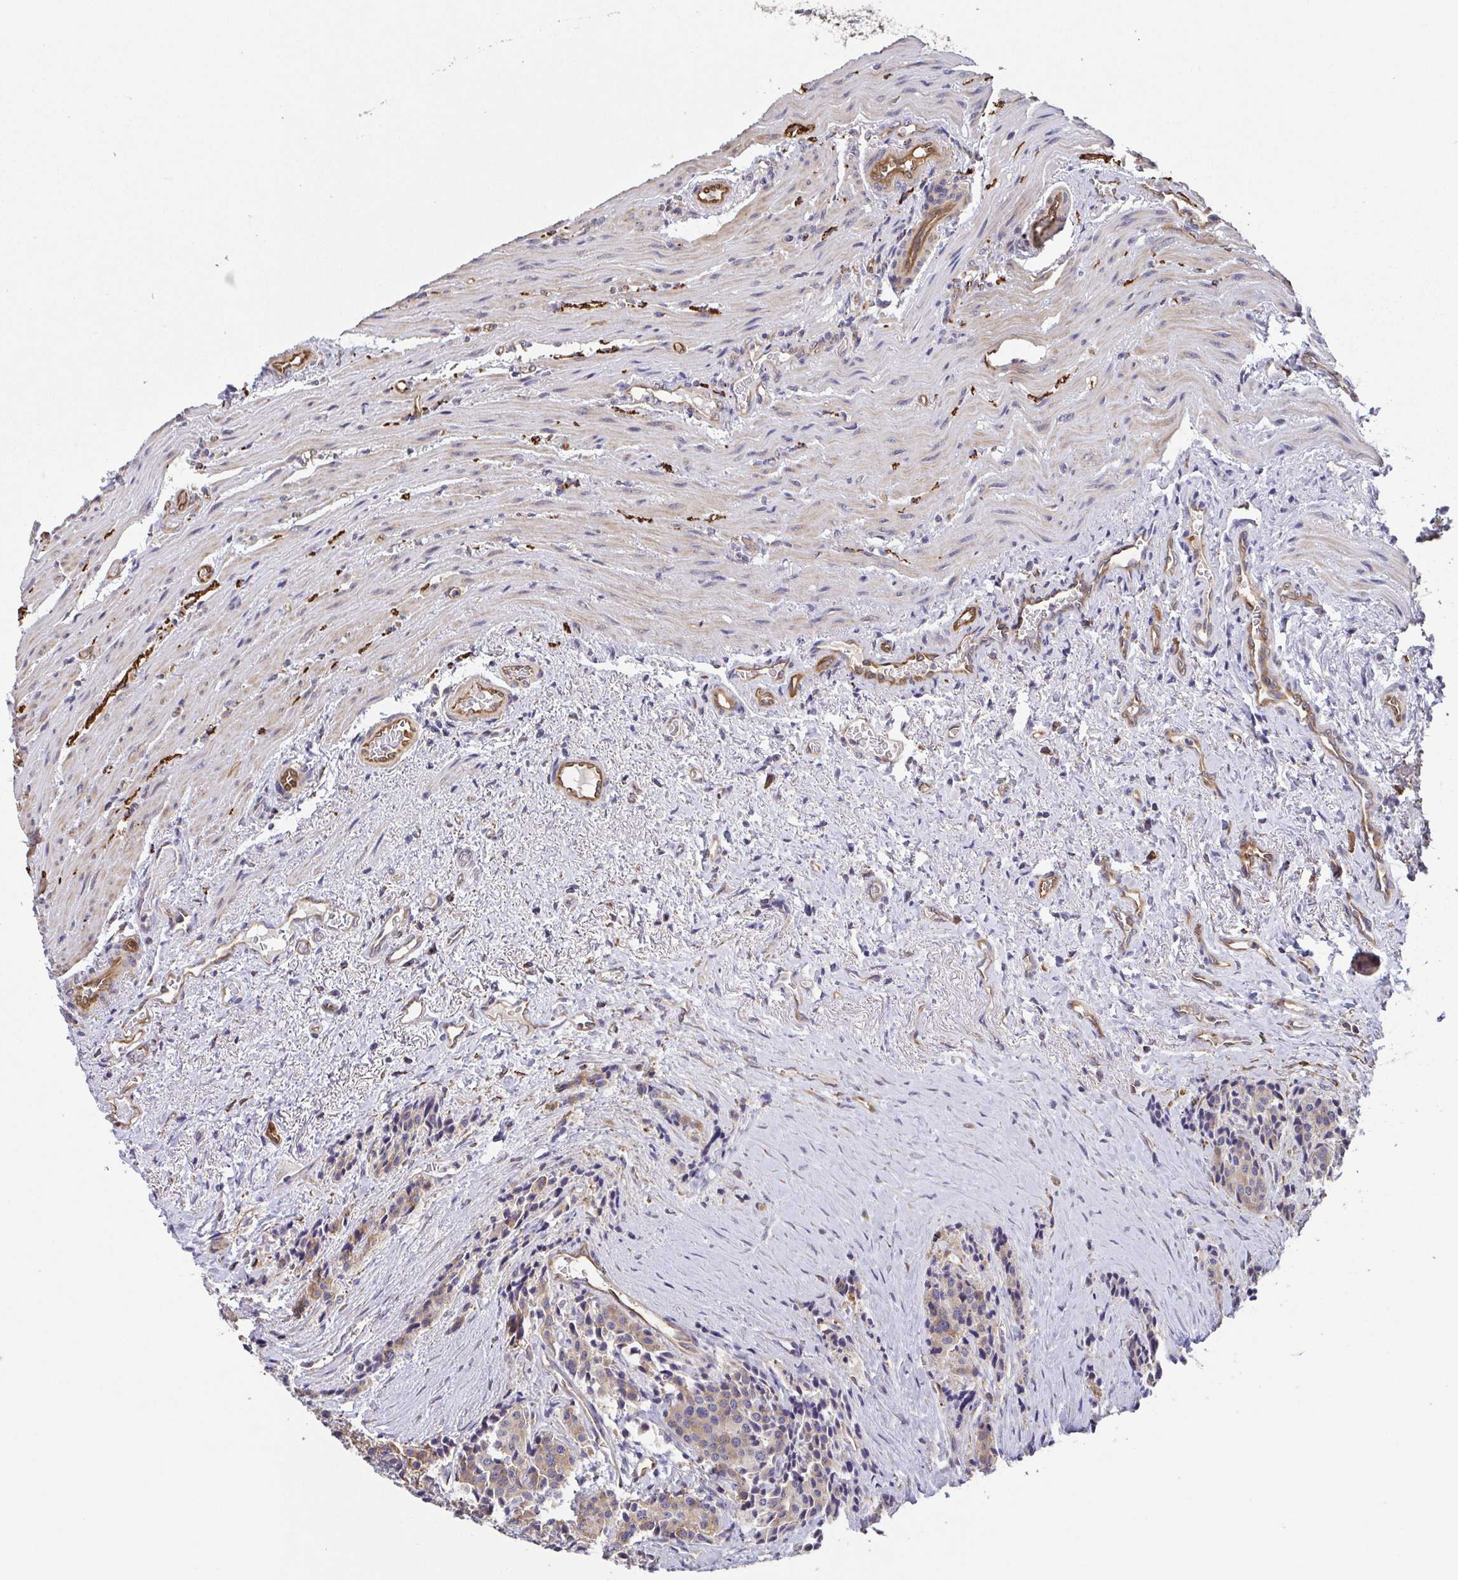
{"staining": {"intensity": "weak", "quantity": "<25%", "location": "cytoplasmic/membranous"}, "tissue": "carcinoid", "cell_type": "Tumor cells", "image_type": "cancer", "snomed": [{"axis": "morphology", "description": "Carcinoid, malignant, NOS"}, {"axis": "topography", "description": "Small intestine"}], "caption": "The image reveals no significant positivity in tumor cells of carcinoid. (Stains: DAB IHC with hematoxylin counter stain, Microscopy: brightfield microscopy at high magnification).", "gene": "EIF3D", "patient": {"sex": "male", "age": 73}}